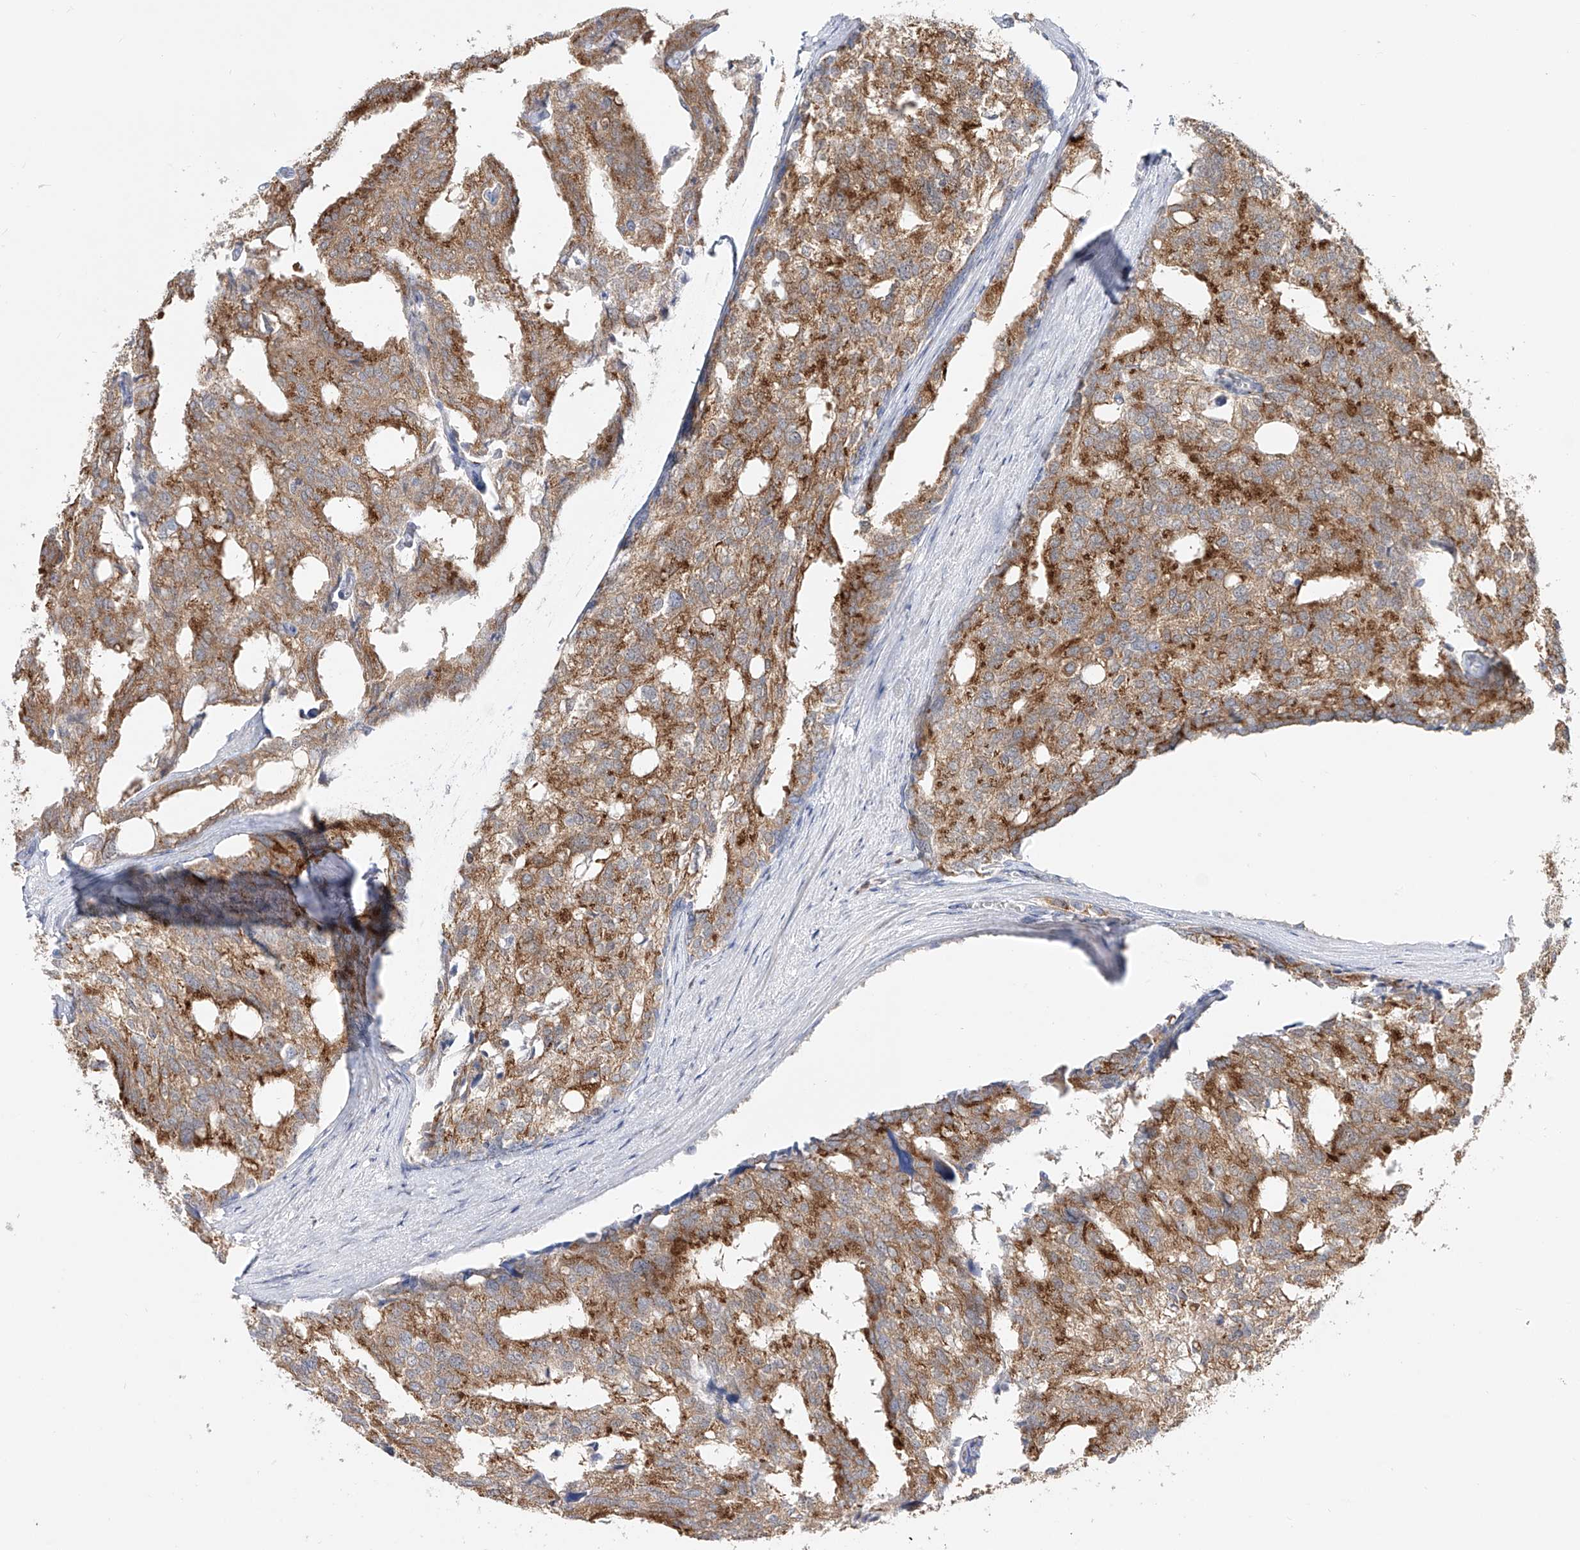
{"staining": {"intensity": "moderate", "quantity": "25%-75%", "location": "cytoplasmic/membranous"}, "tissue": "prostate cancer", "cell_type": "Tumor cells", "image_type": "cancer", "snomed": [{"axis": "morphology", "description": "Adenocarcinoma, High grade"}, {"axis": "topography", "description": "Prostate"}], "caption": "A micrograph of prostate high-grade adenocarcinoma stained for a protein demonstrates moderate cytoplasmic/membranous brown staining in tumor cells.", "gene": "BSDC1", "patient": {"sex": "male", "age": 50}}